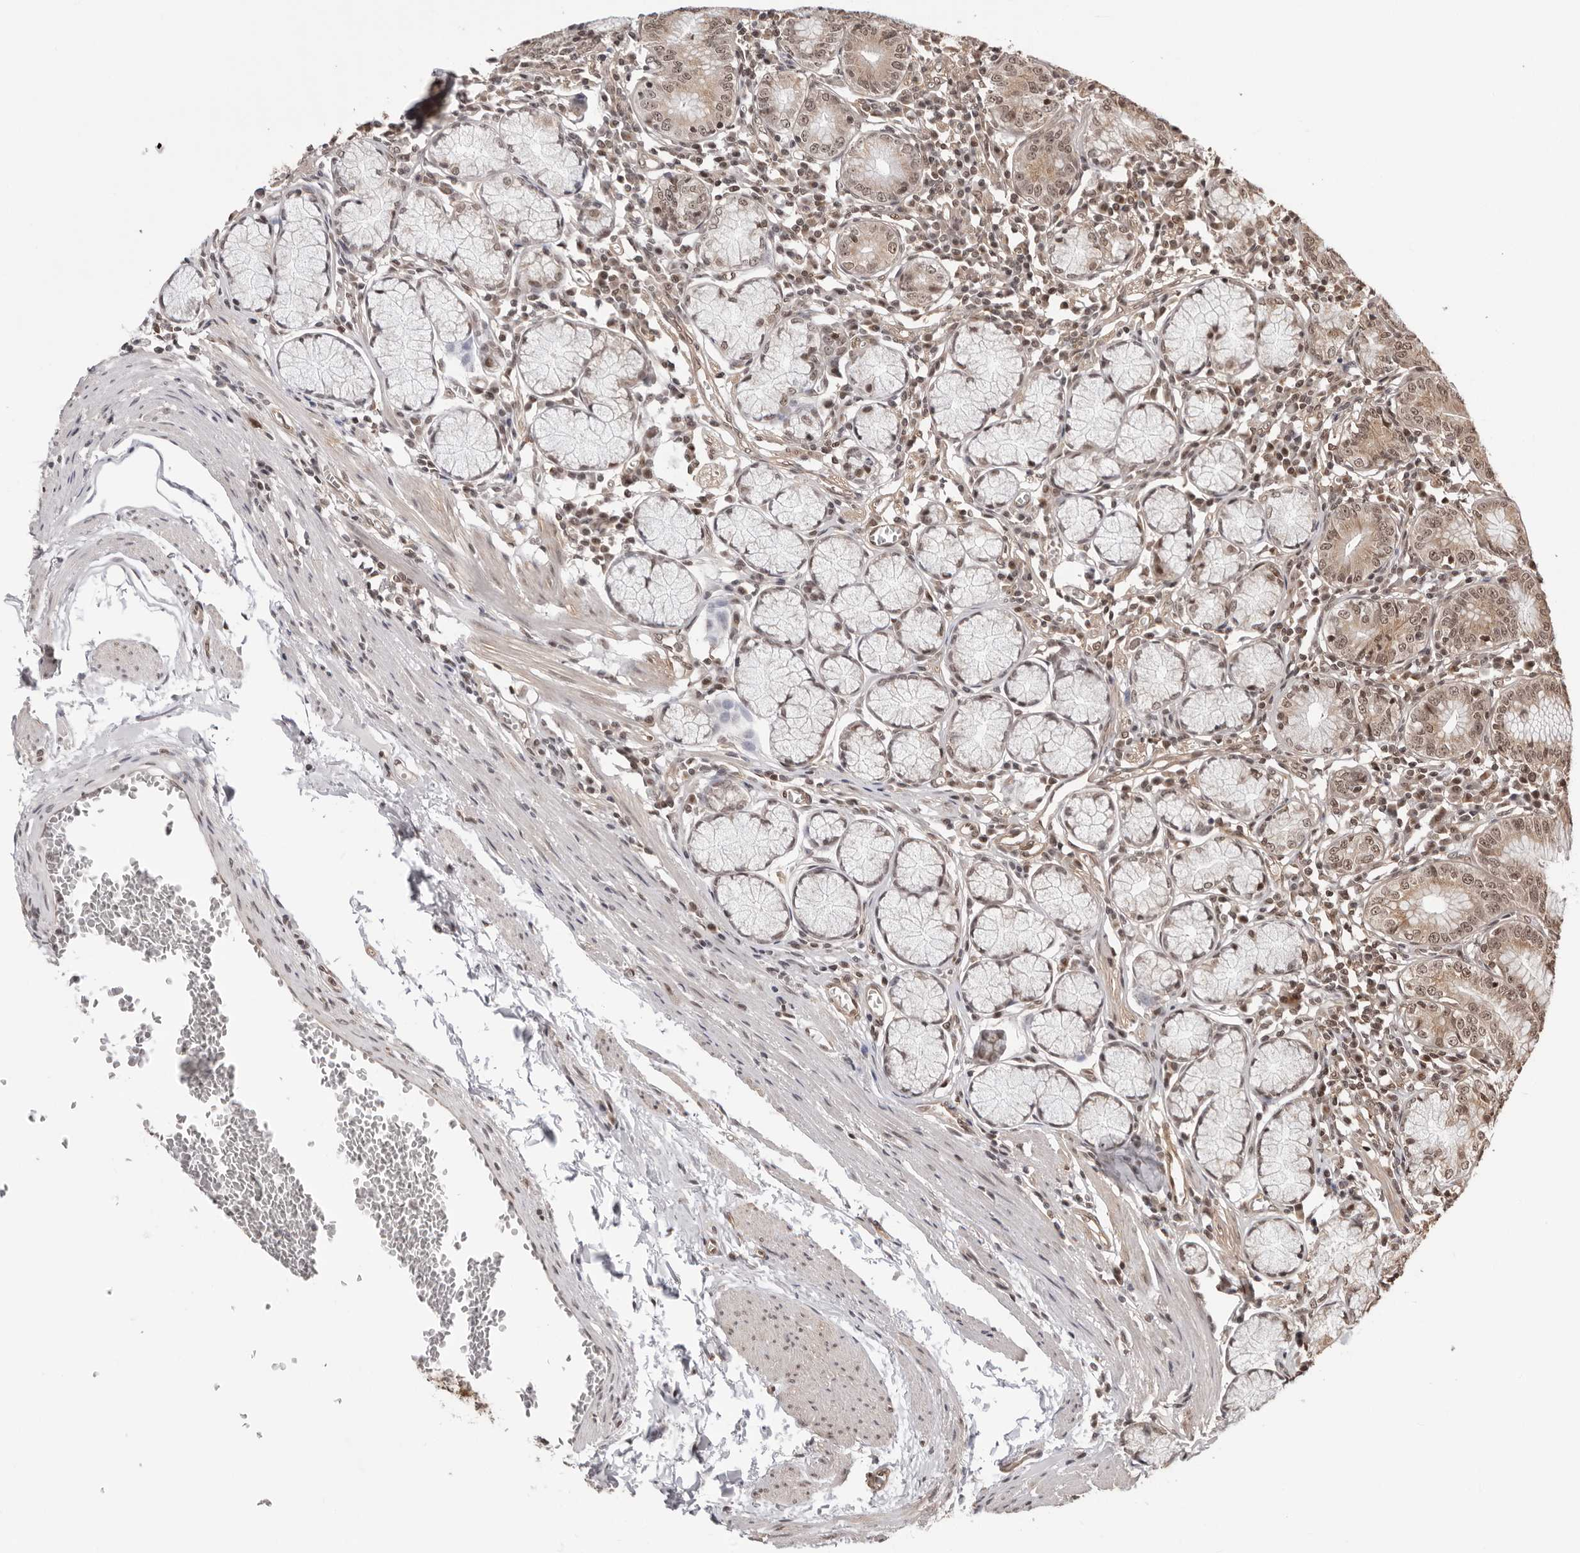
{"staining": {"intensity": "moderate", "quantity": ">75%", "location": "cytoplasmic/membranous,nuclear"}, "tissue": "stomach", "cell_type": "Glandular cells", "image_type": "normal", "snomed": [{"axis": "morphology", "description": "Normal tissue, NOS"}, {"axis": "topography", "description": "Stomach"}], "caption": "Unremarkable stomach reveals moderate cytoplasmic/membranous,nuclear expression in approximately >75% of glandular cells, visualized by immunohistochemistry.", "gene": "SDE2", "patient": {"sex": "male", "age": 55}}